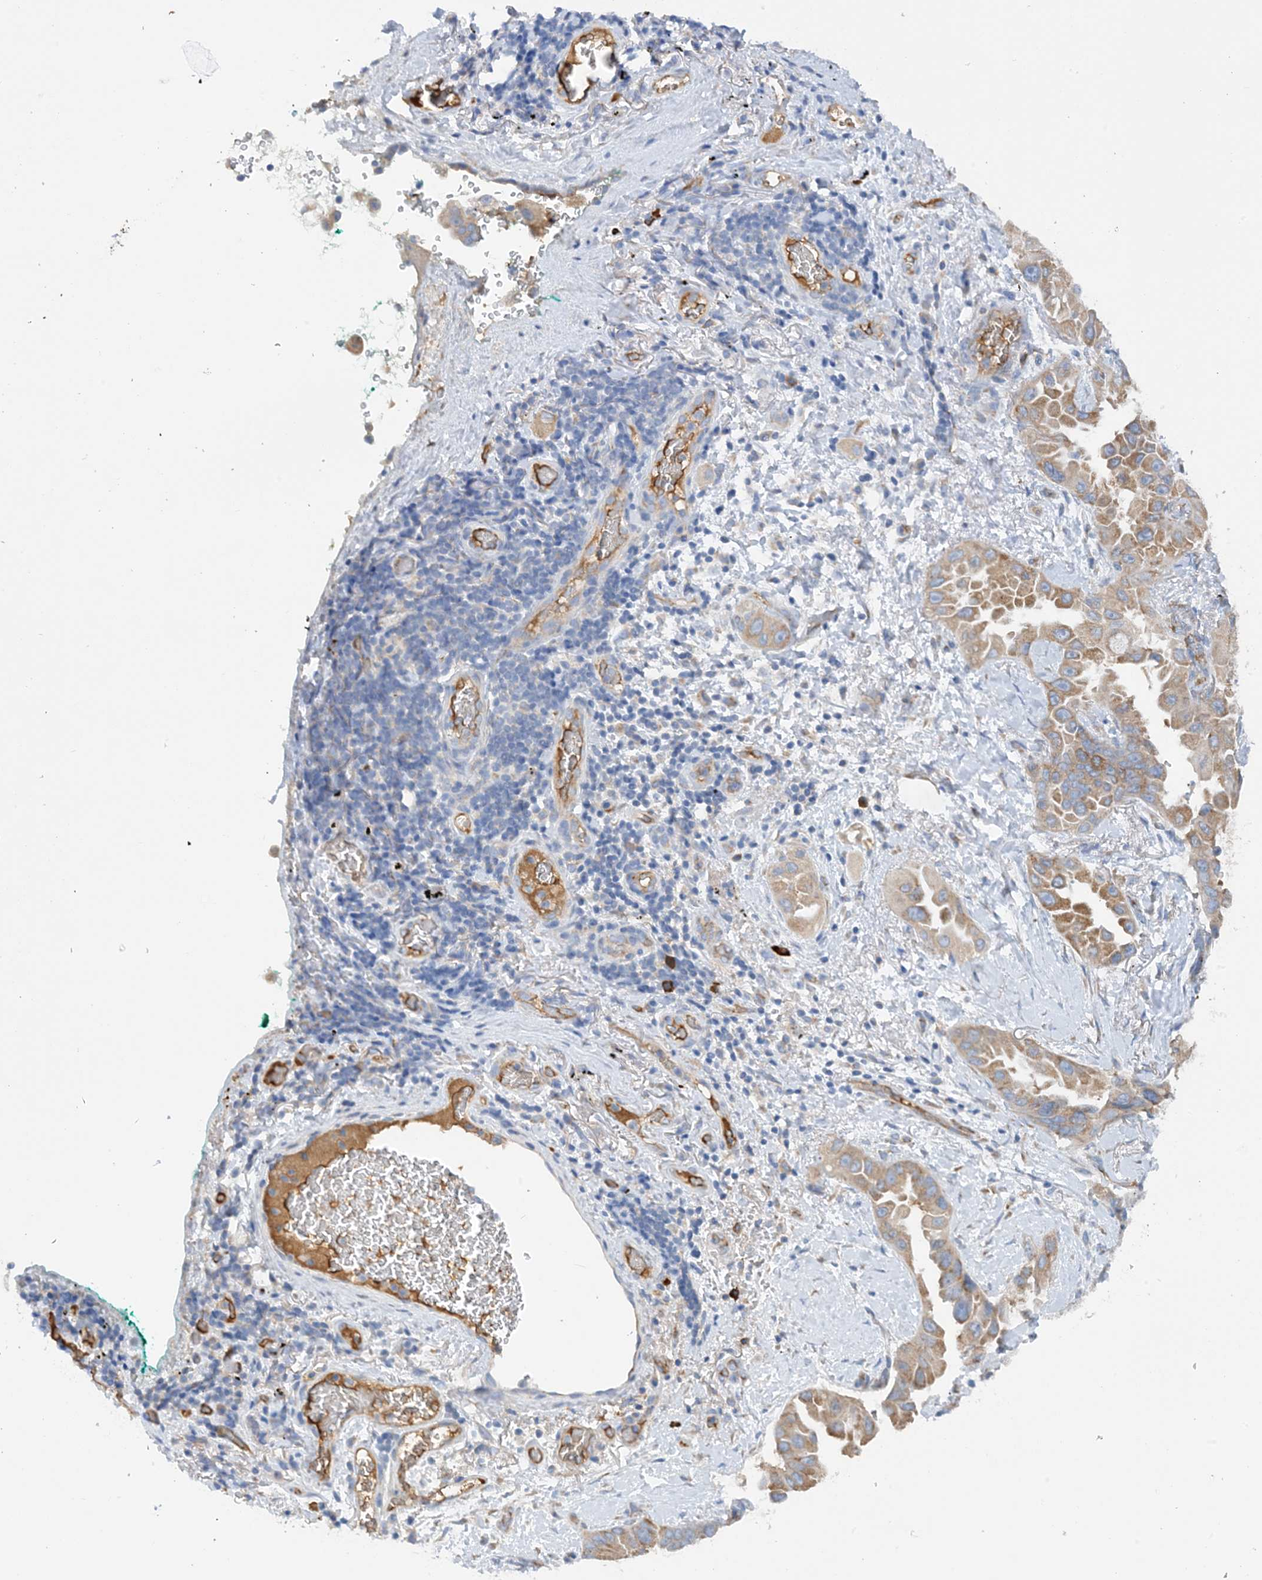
{"staining": {"intensity": "moderate", "quantity": ">75%", "location": "cytoplasmic/membranous"}, "tissue": "lung cancer", "cell_type": "Tumor cells", "image_type": "cancer", "snomed": [{"axis": "morphology", "description": "Adenocarcinoma, NOS"}, {"axis": "topography", "description": "Lung"}], "caption": "Protein analysis of adenocarcinoma (lung) tissue exhibits moderate cytoplasmic/membranous positivity in about >75% of tumor cells.", "gene": "SLC5A11", "patient": {"sex": "female", "age": 67}}